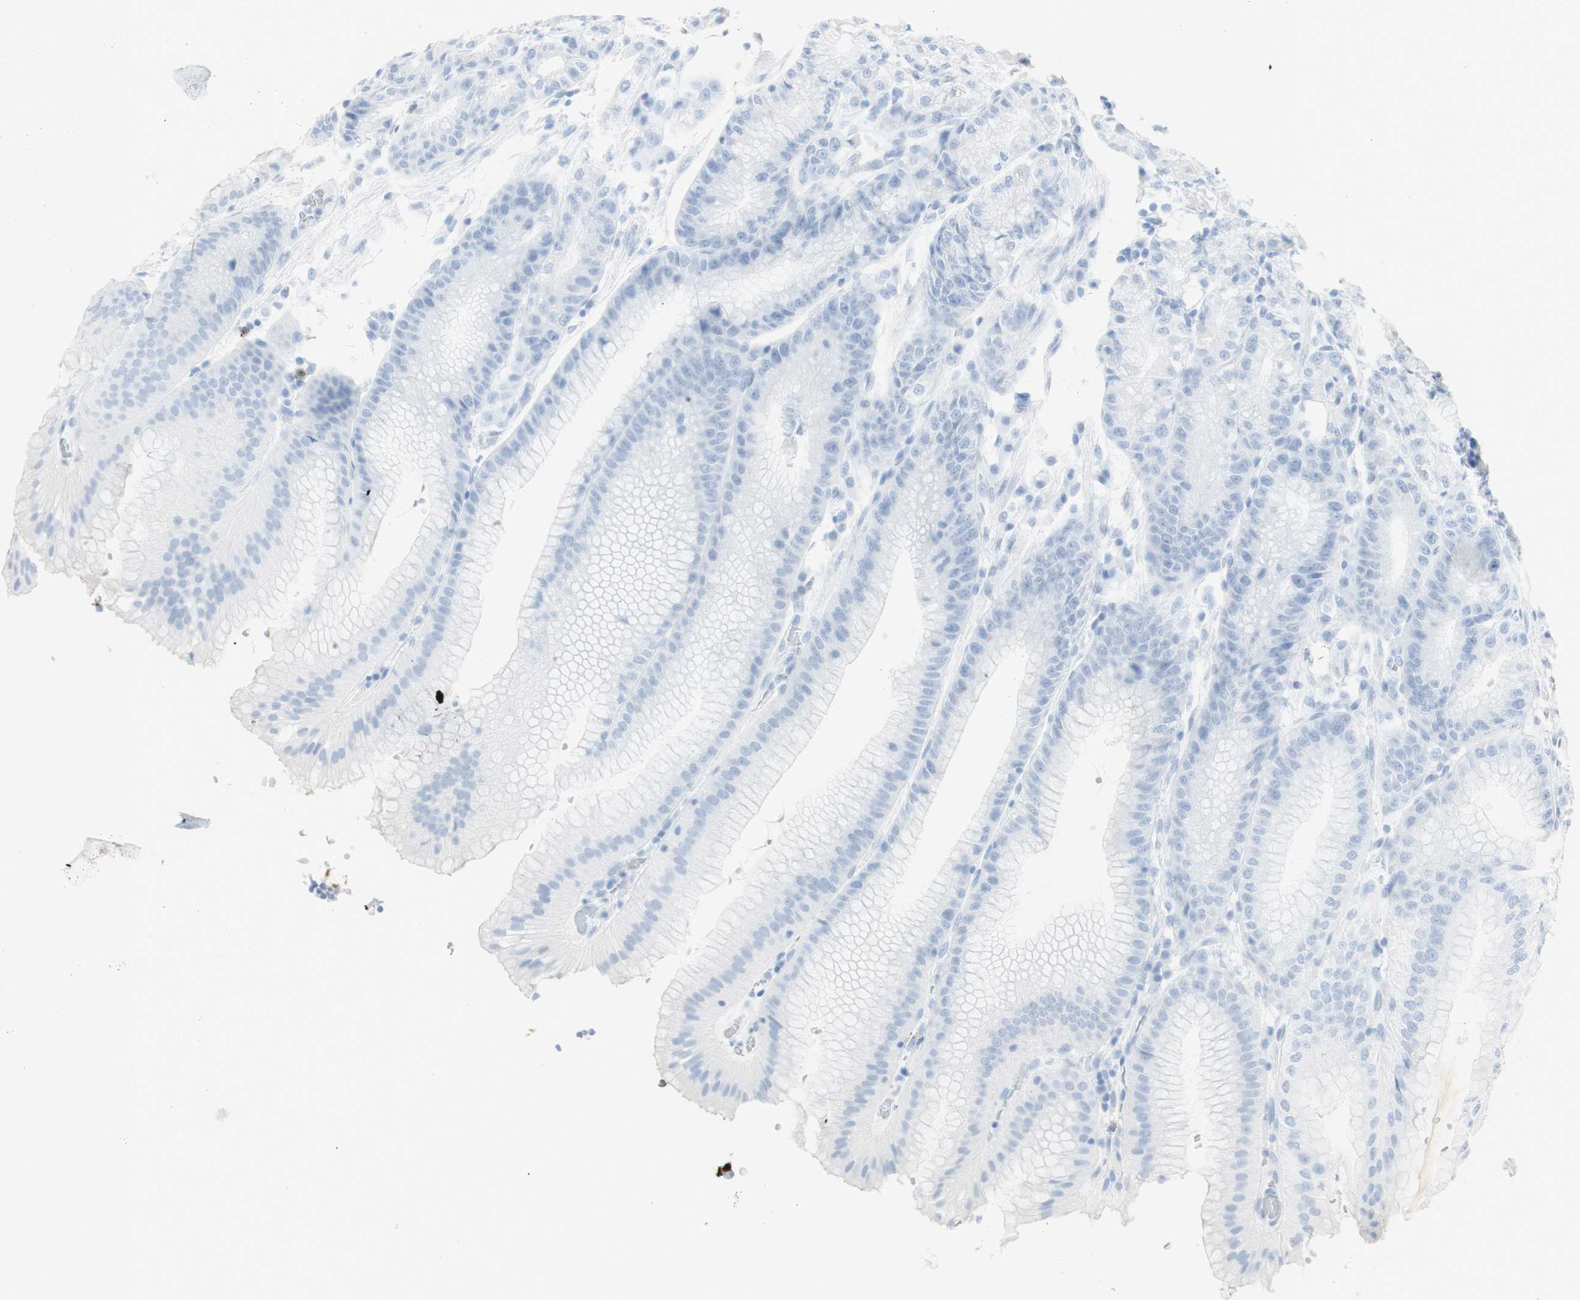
{"staining": {"intensity": "negative", "quantity": "none", "location": "none"}, "tissue": "stomach", "cell_type": "Glandular cells", "image_type": "normal", "snomed": [{"axis": "morphology", "description": "Normal tissue, NOS"}, {"axis": "topography", "description": "Stomach, lower"}], "caption": "The photomicrograph exhibits no staining of glandular cells in benign stomach.", "gene": "NAPSA", "patient": {"sex": "male", "age": 71}}